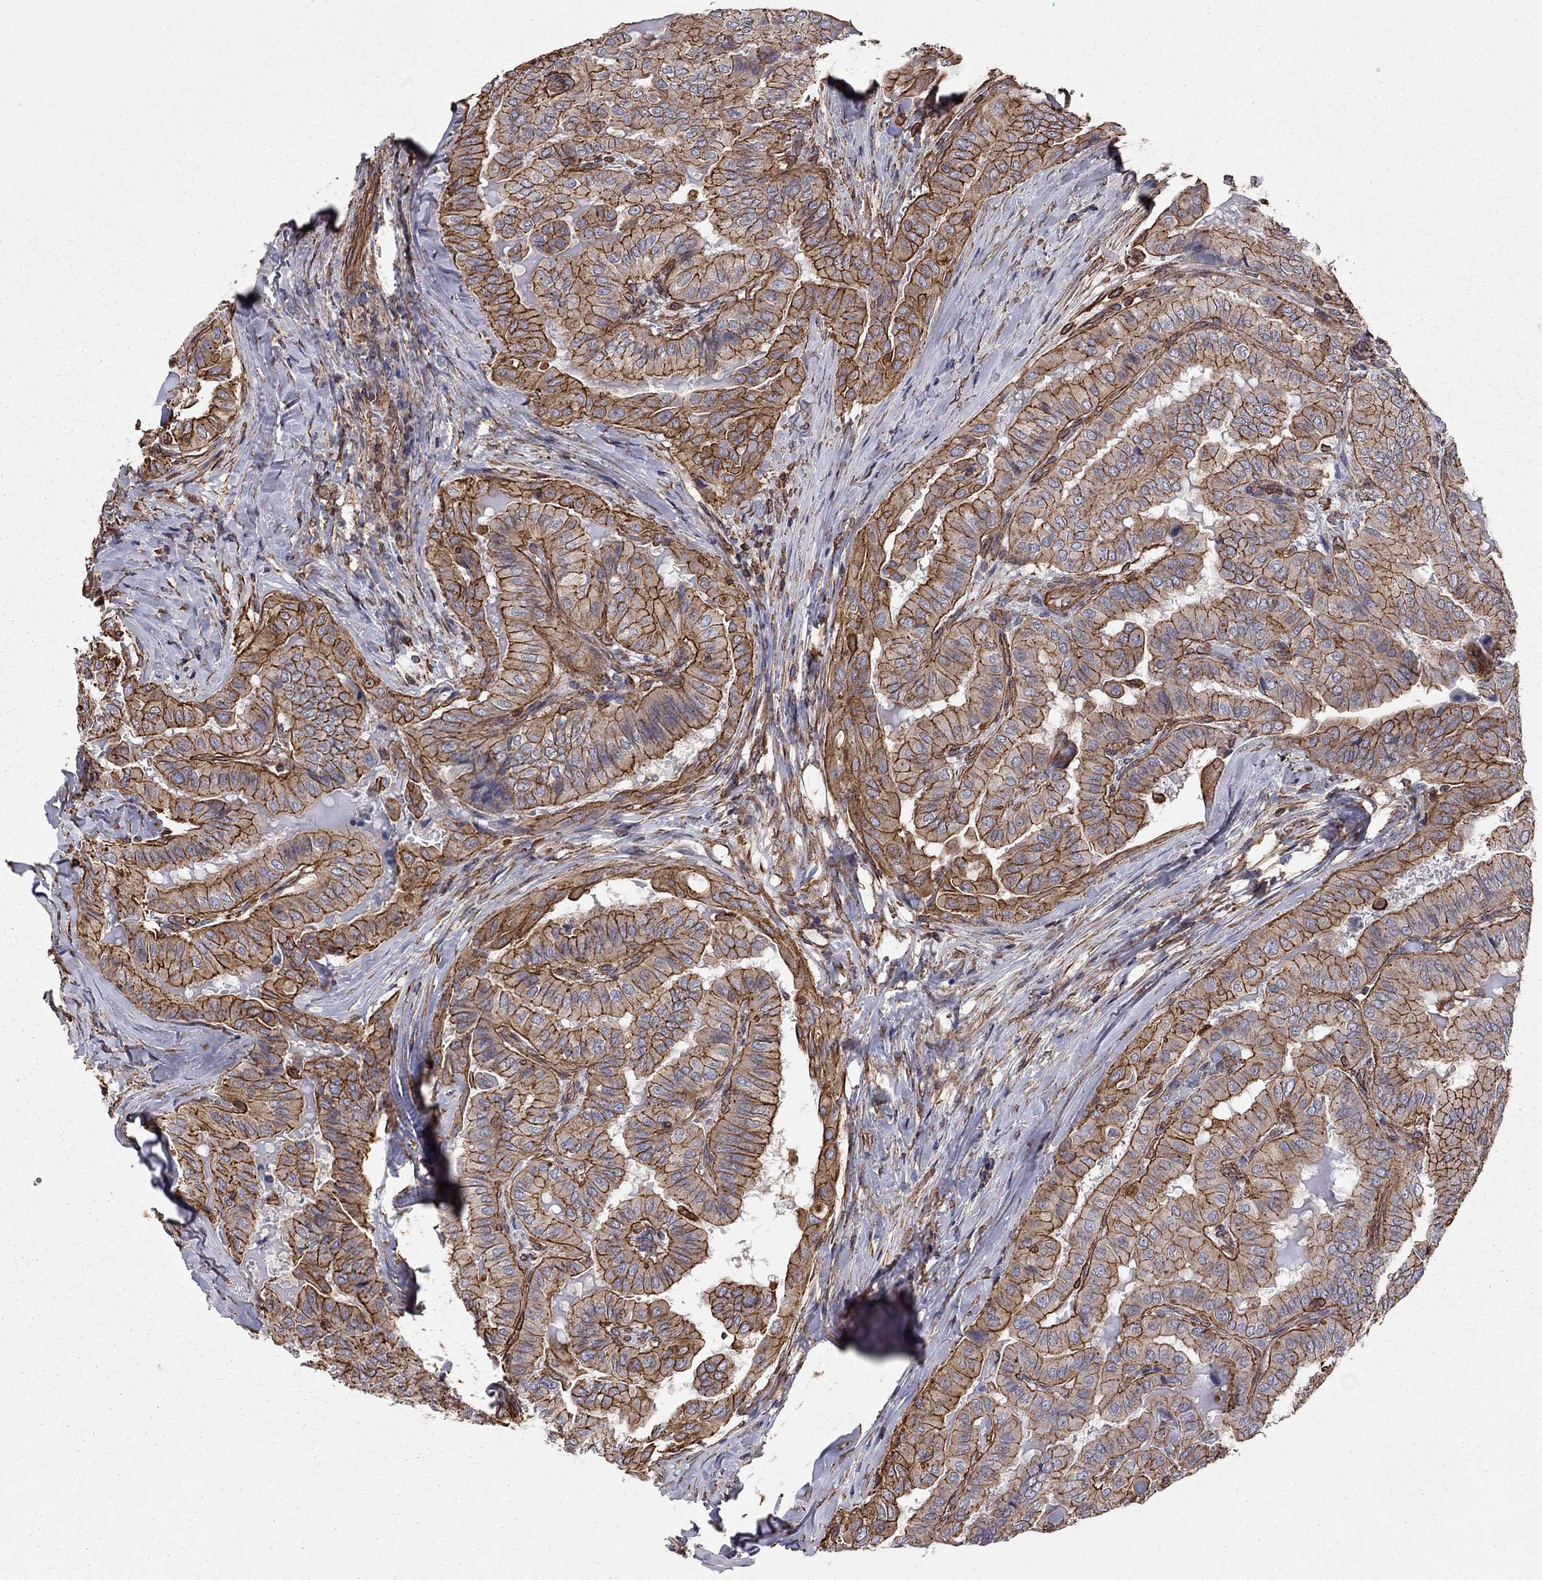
{"staining": {"intensity": "strong", "quantity": ">75%", "location": "cytoplasmic/membranous"}, "tissue": "thyroid cancer", "cell_type": "Tumor cells", "image_type": "cancer", "snomed": [{"axis": "morphology", "description": "Papillary adenocarcinoma, NOS"}, {"axis": "topography", "description": "Thyroid gland"}], "caption": "Thyroid cancer was stained to show a protein in brown. There is high levels of strong cytoplasmic/membranous expression in approximately >75% of tumor cells.", "gene": "BICDL2", "patient": {"sex": "female", "age": 68}}